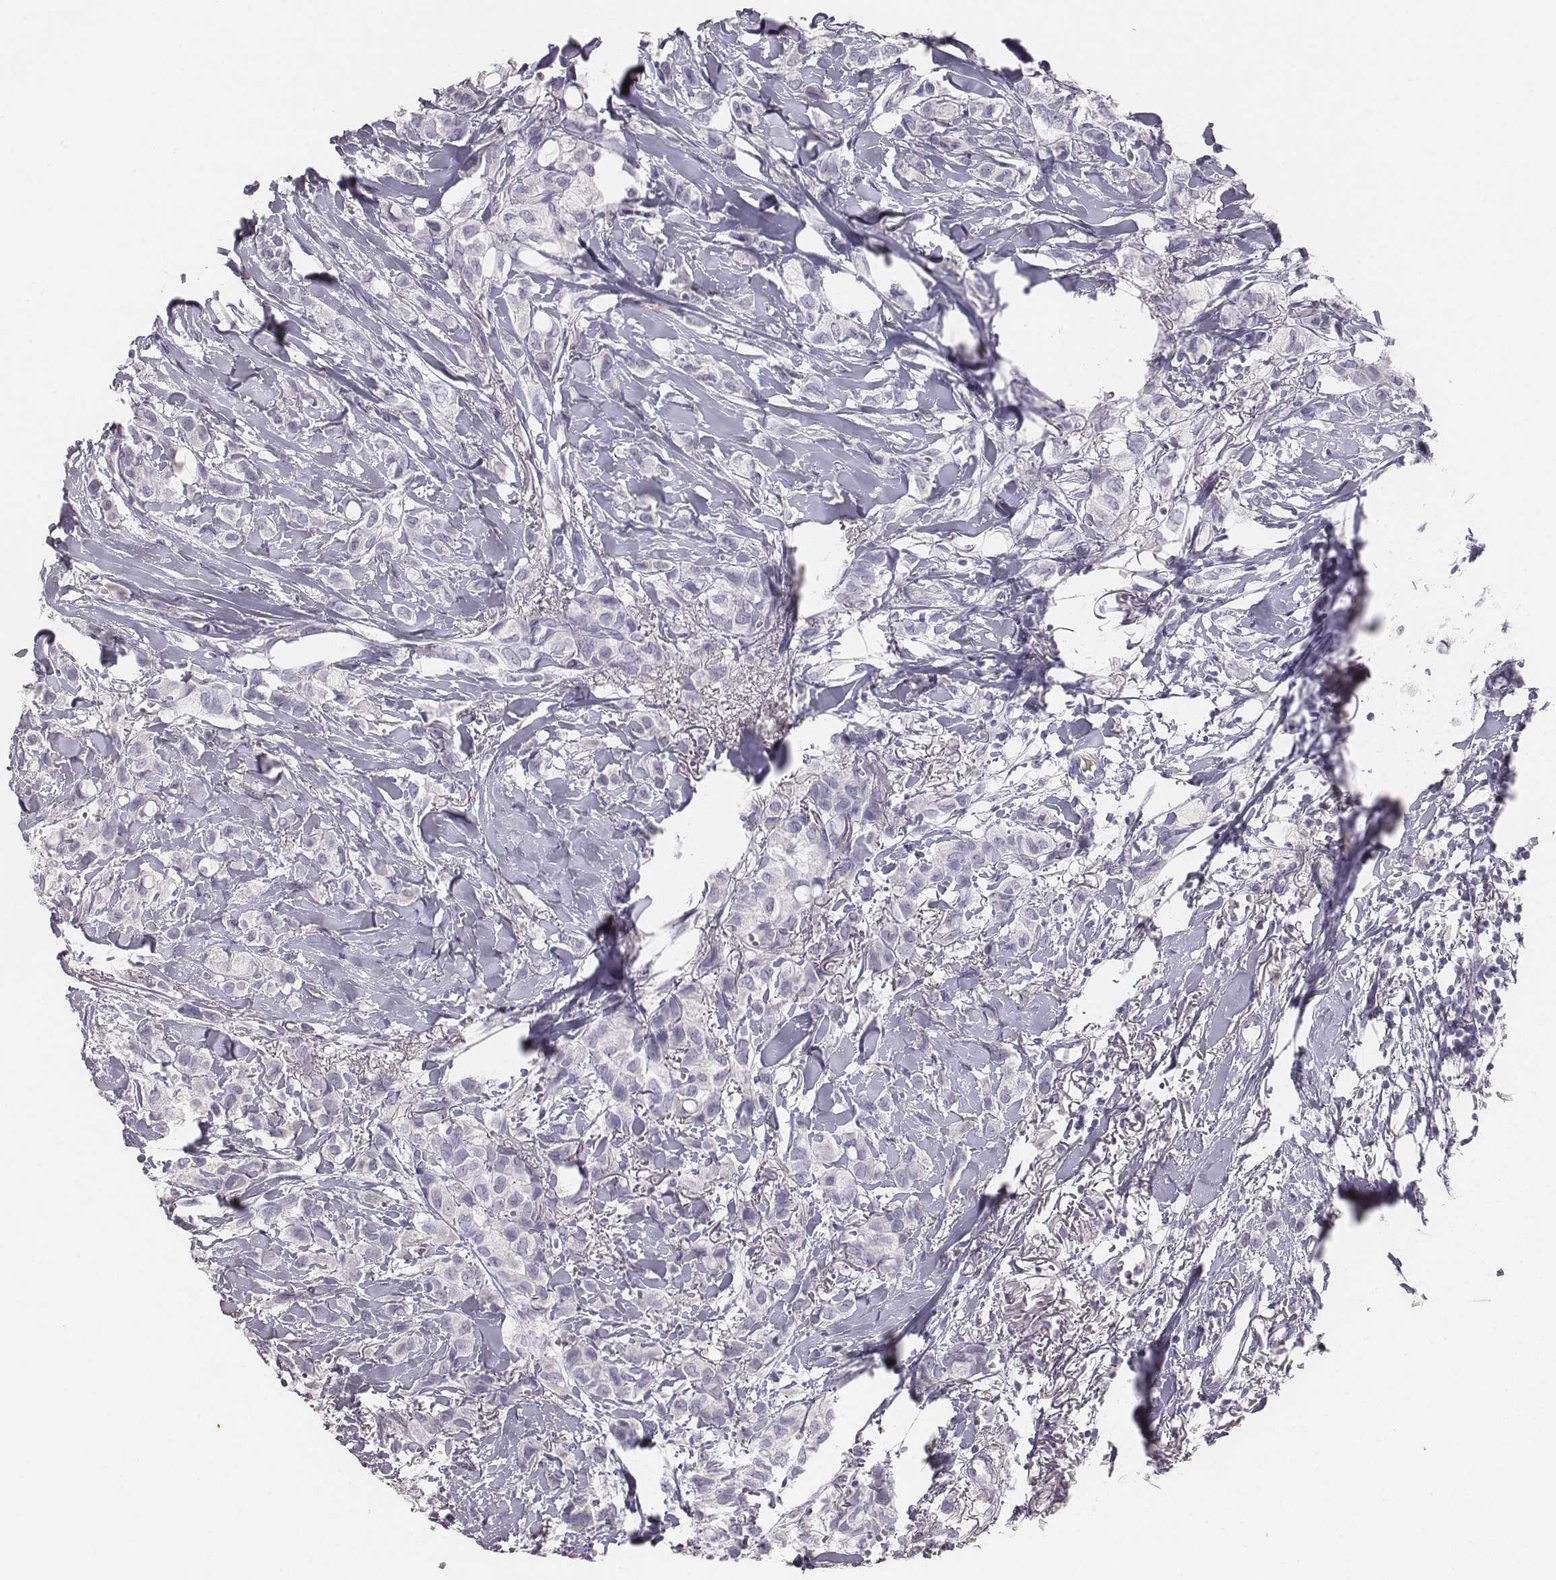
{"staining": {"intensity": "negative", "quantity": "none", "location": "none"}, "tissue": "breast cancer", "cell_type": "Tumor cells", "image_type": "cancer", "snomed": [{"axis": "morphology", "description": "Duct carcinoma"}, {"axis": "topography", "description": "Breast"}], "caption": "This is a image of immunohistochemistry (IHC) staining of breast cancer (intraductal carcinoma), which shows no staining in tumor cells.", "gene": "MYH6", "patient": {"sex": "female", "age": 85}}